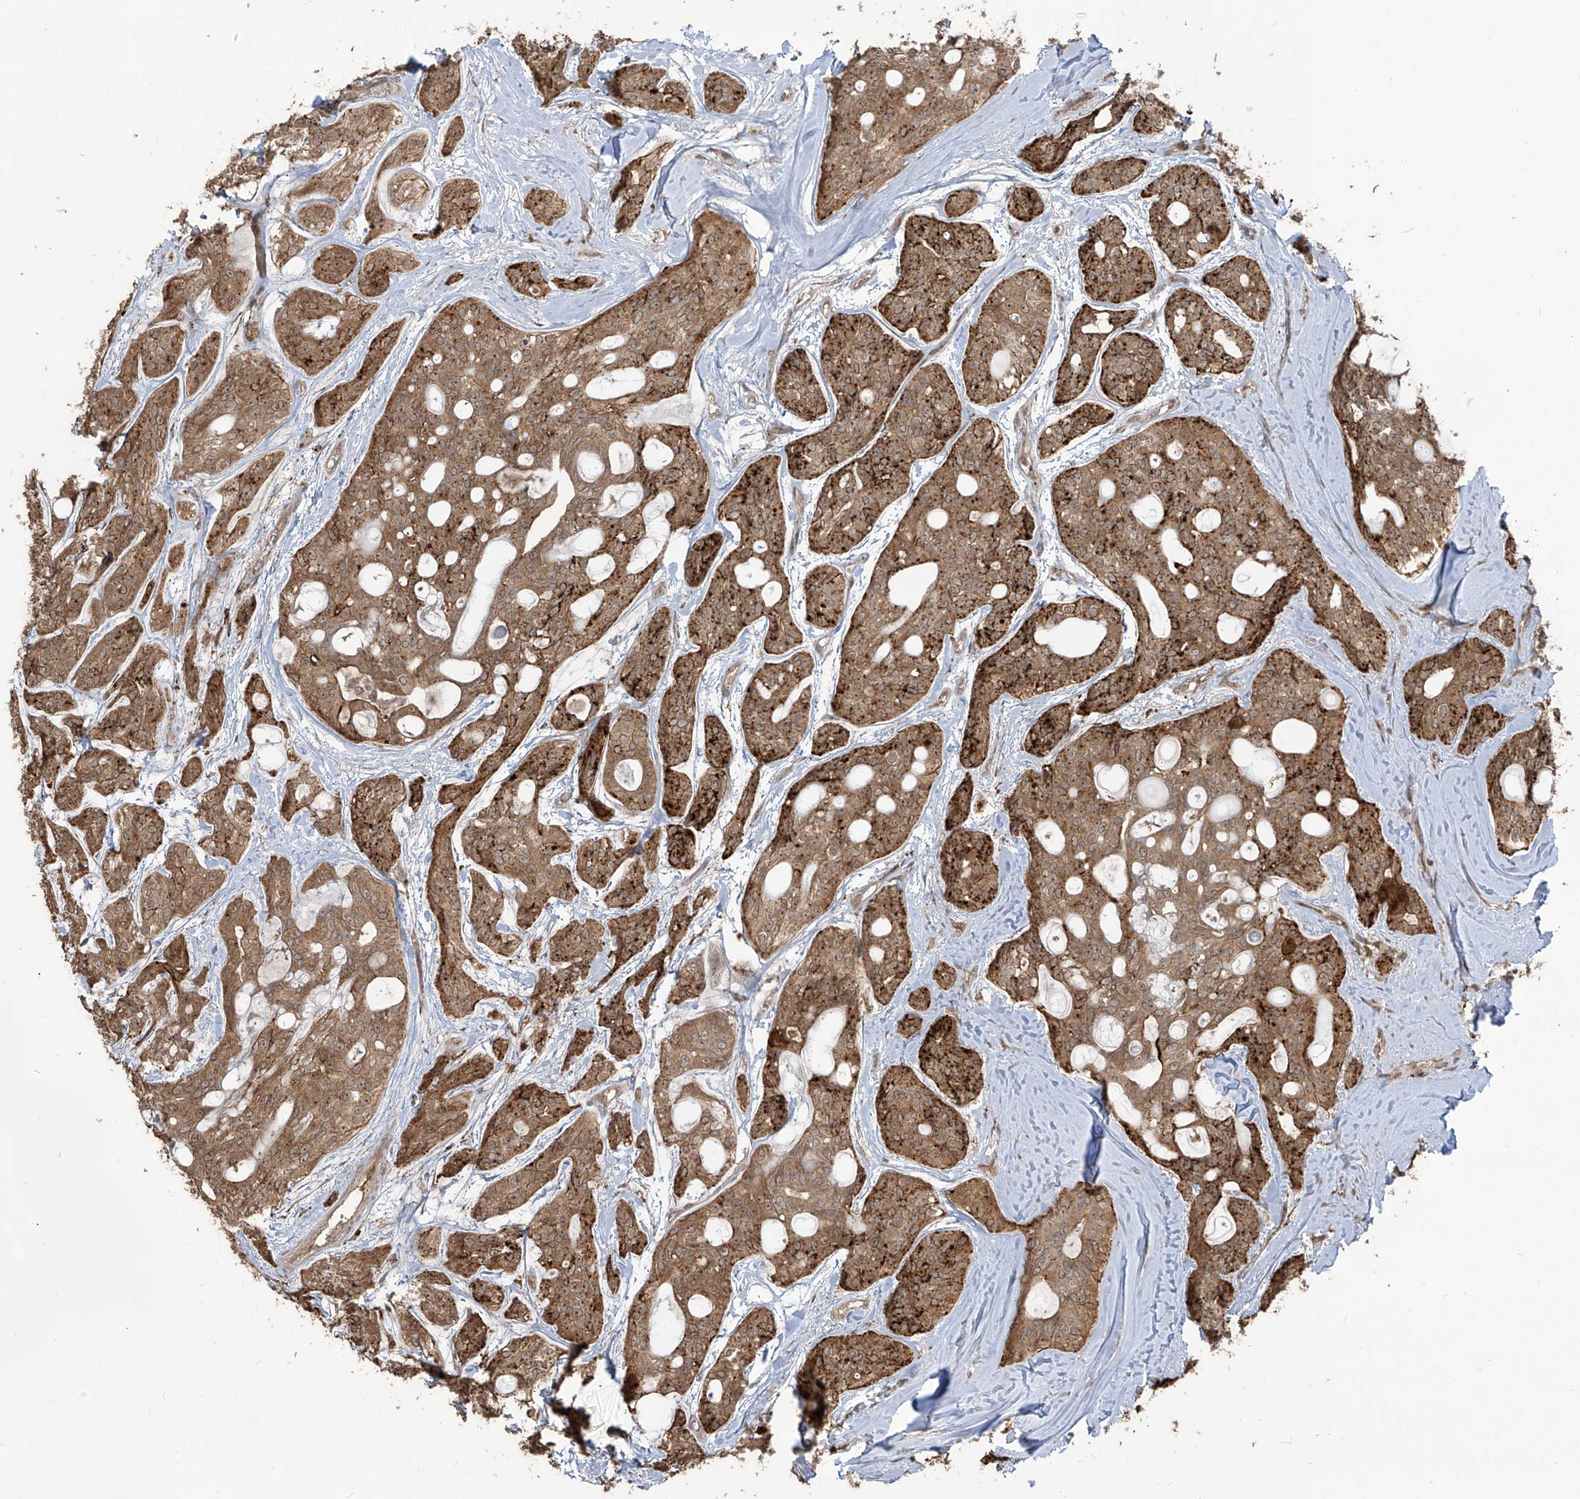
{"staining": {"intensity": "moderate", "quantity": ">75%", "location": "cytoplasmic/membranous,nuclear"}, "tissue": "head and neck cancer", "cell_type": "Tumor cells", "image_type": "cancer", "snomed": [{"axis": "morphology", "description": "Adenocarcinoma, NOS"}, {"axis": "topography", "description": "Head-Neck"}], "caption": "Tumor cells demonstrate medium levels of moderate cytoplasmic/membranous and nuclear staining in about >75% of cells in human head and neck cancer (adenocarcinoma).", "gene": "CARF", "patient": {"sex": "male", "age": 66}}